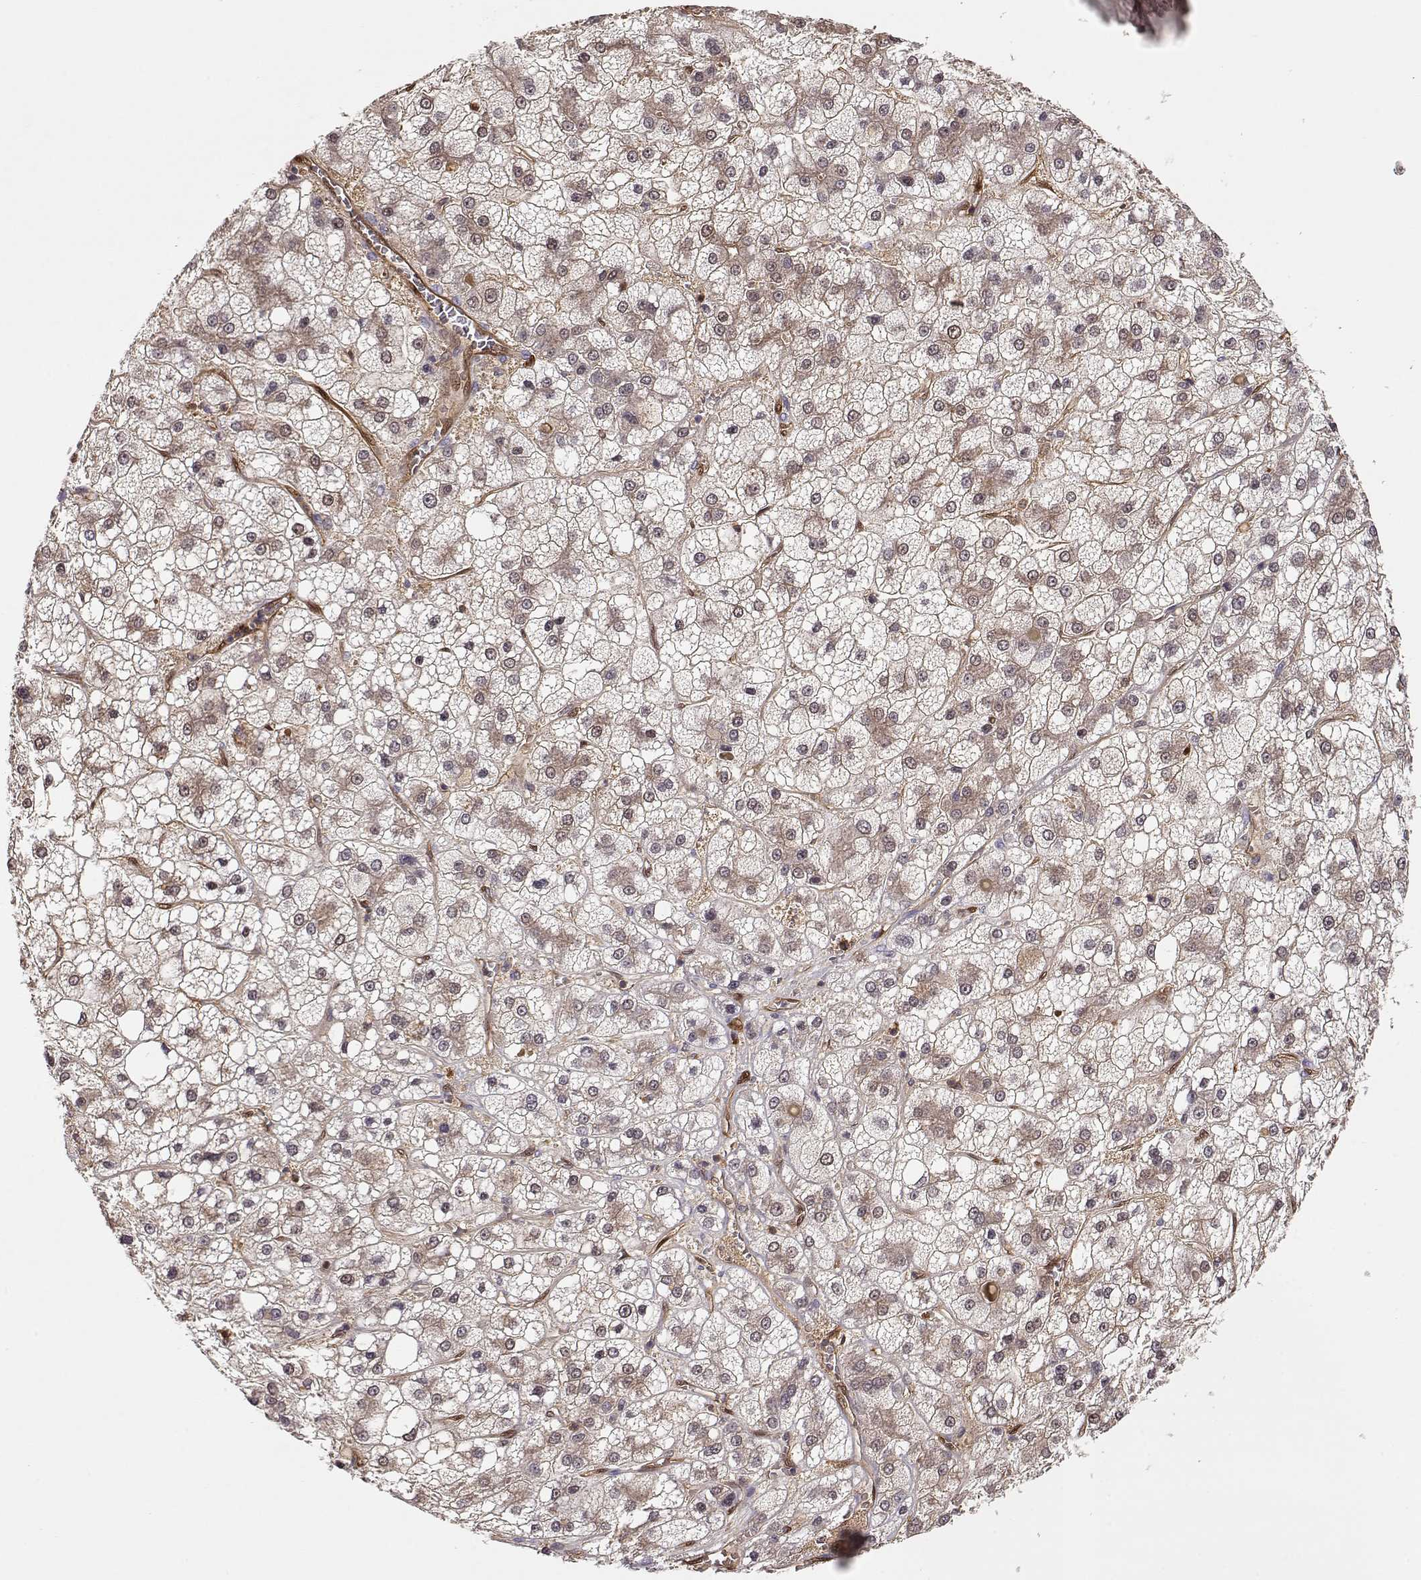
{"staining": {"intensity": "negative", "quantity": "none", "location": "none"}, "tissue": "liver cancer", "cell_type": "Tumor cells", "image_type": "cancer", "snomed": [{"axis": "morphology", "description": "Carcinoma, Hepatocellular, NOS"}, {"axis": "topography", "description": "Liver"}], "caption": "This image is of liver cancer (hepatocellular carcinoma) stained with immunohistochemistry (IHC) to label a protein in brown with the nuclei are counter-stained blue. There is no expression in tumor cells.", "gene": "PNP", "patient": {"sex": "male", "age": 73}}